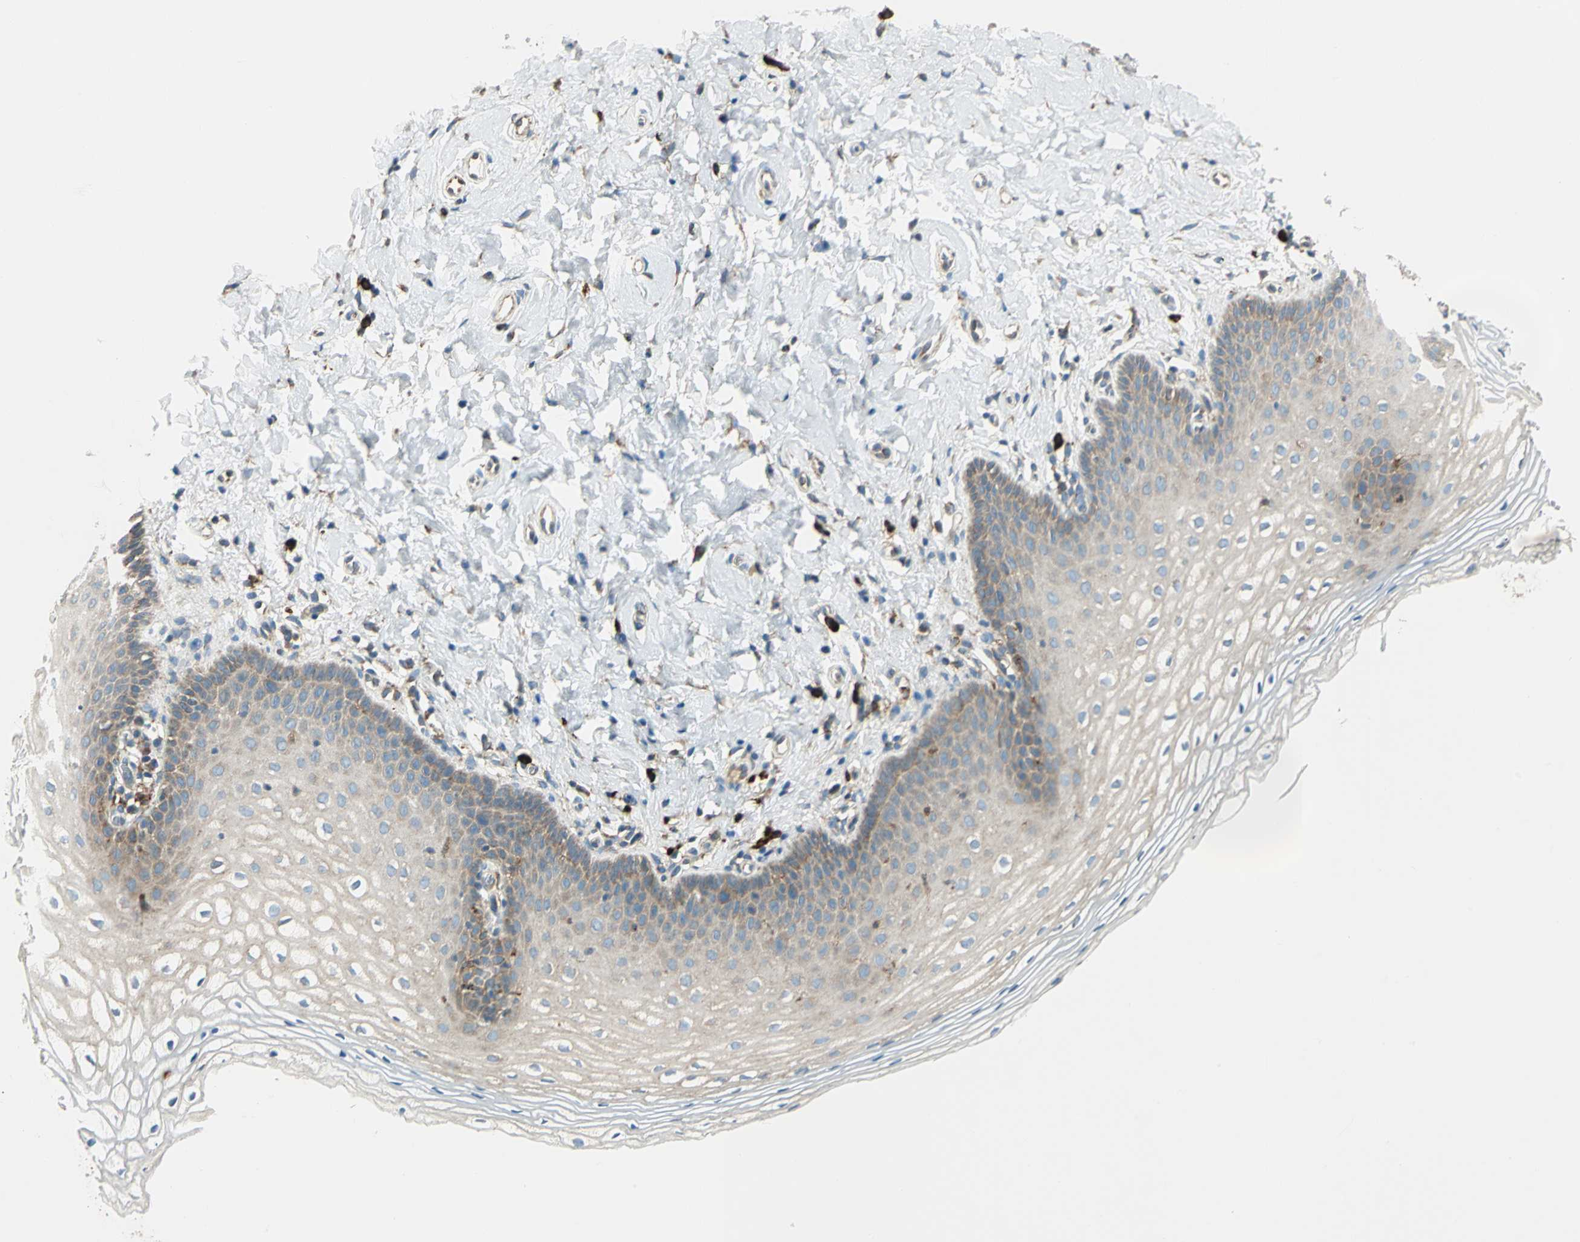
{"staining": {"intensity": "weak", "quantity": "25%-75%", "location": "cytoplasmic/membranous"}, "tissue": "vagina", "cell_type": "Squamous epithelial cells", "image_type": "normal", "snomed": [{"axis": "morphology", "description": "Normal tissue, NOS"}, {"axis": "topography", "description": "Vagina"}], "caption": "An immunohistochemistry micrograph of unremarkable tissue is shown. Protein staining in brown labels weak cytoplasmic/membranous positivity in vagina within squamous epithelial cells.", "gene": "PDIA4", "patient": {"sex": "female", "age": 55}}